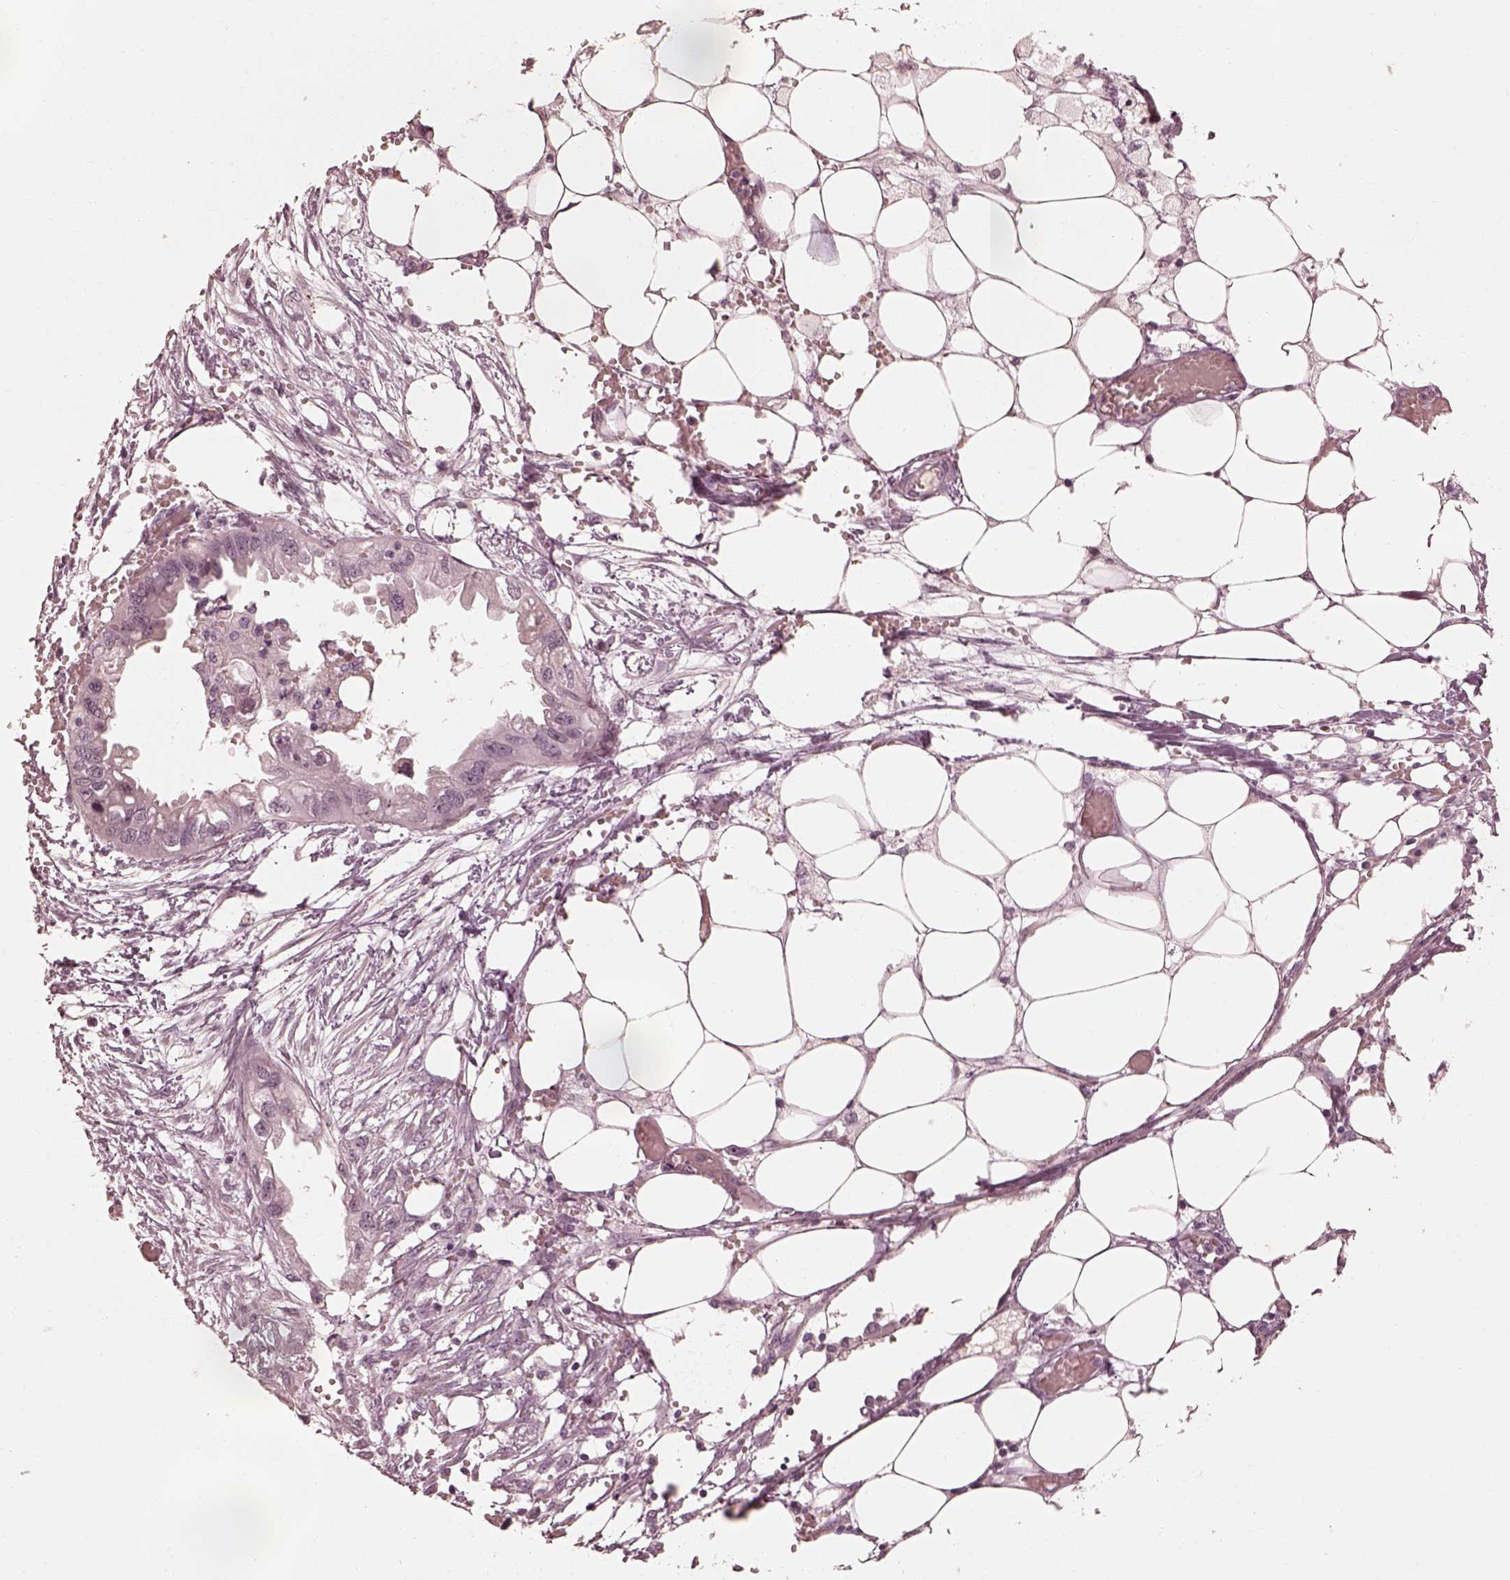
{"staining": {"intensity": "negative", "quantity": "none", "location": "none"}, "tissue": "endometrial cancer", "cell_type": "Tumor cells", "image_type": "cancer", "snomed": [{"axis": "morphology", "description": "Adenocarcinoma, NOS"}, {"axis": "morphology", "description": "Adenocarcinoma, metastatic, NOS"}, {"axis": "topography", "description": "Adipose tissue"}, {"axis": "topography", "description": "Endometrium"}], "caption": "This photomicrograph is of endometrial adenocarcinoma stained with immunohistochemistry (IHC) to label a protein in brown with the nuclei are counter-stained blue. There is no expression in tumor cells.", "gene": "KCNA2", "patient": {"sex": "female", "age": 67}}